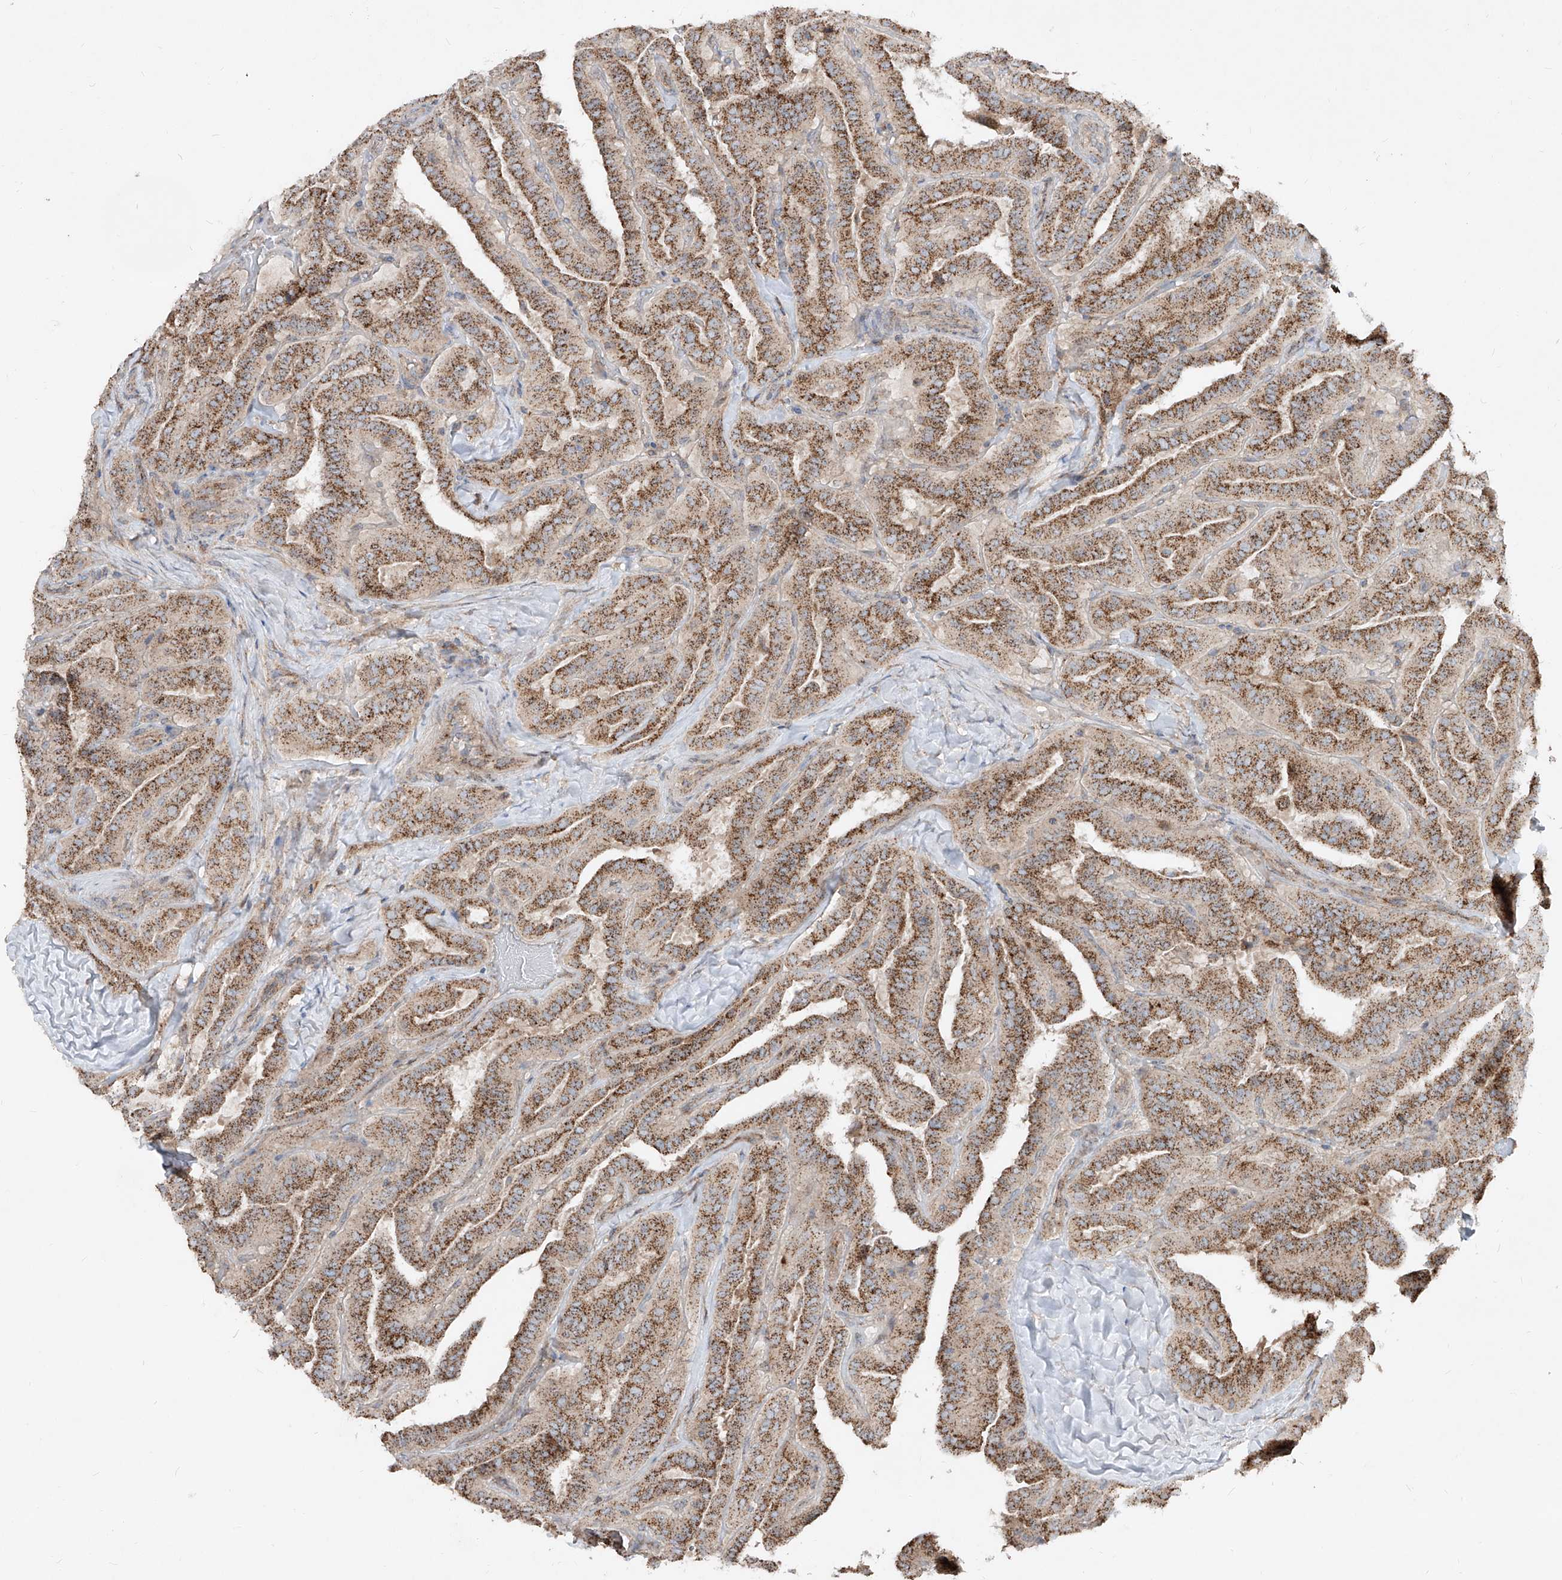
{"staining": {"intensity": "strong", "quantity": ">75%", "location": "cytoplasmic/membranous"}, "tissue": "thyroid cancer", "cell_type": "Tumor cells", "image_type": "cancer", "snomed": [{"axis": "morphology", "description": "Papillary adenocarcinoma, NOS"}, {"axis": "topography", "description": "Thyroid gland"}], "caption": "Protein expression analysis of papillary adenocarcinoma (thyroid) exhibits strong cytoplasmic/membranous staining in approximately >75% of tumor cells.", "gene": "ABCD3", "patient": {"sex": "male", "age": 77}}